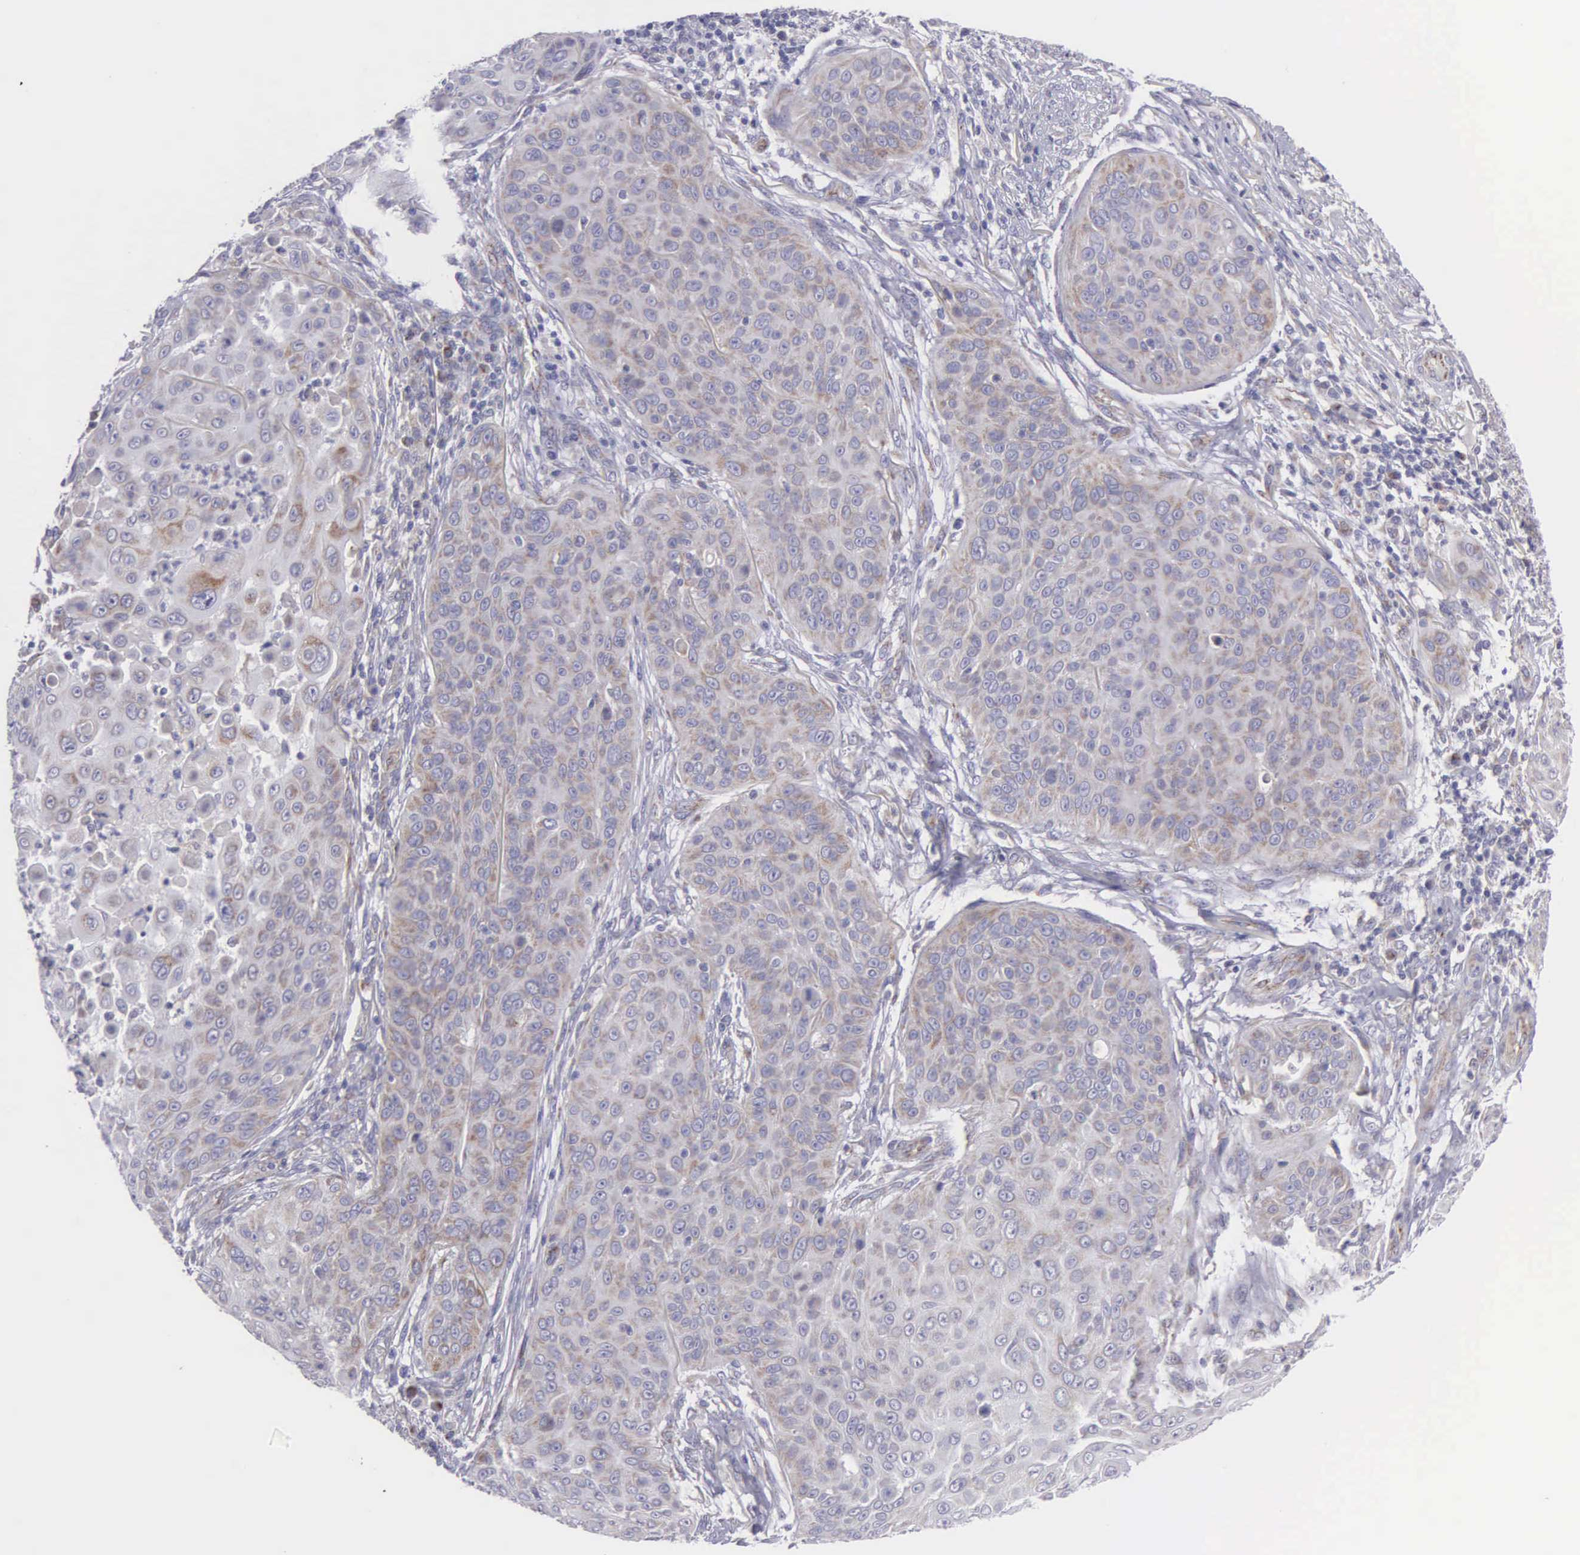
{"staining": {"intensity": "weak", "quantity": "25%-75%", "location": "cytoplasmic/membranous"}, "tissue": "skin cancer", "cell_type": "Tumor cells", "image_type": "cancer", "snomed": [{"axis": "morphology", "description": "Squamous cell carcinoma, NOS"}, {"axis": "topography", "description": "Skin"}], "caption": "Weak cytoplasmic/membranous positivity for a protein is seen in approximately 25%-75% of tumor cells of squamous cell carcinoma (skin) using immunohistochemistry.", "gene": "SYNJ2BP", "patient": {"sex": "male", "age": 82}}